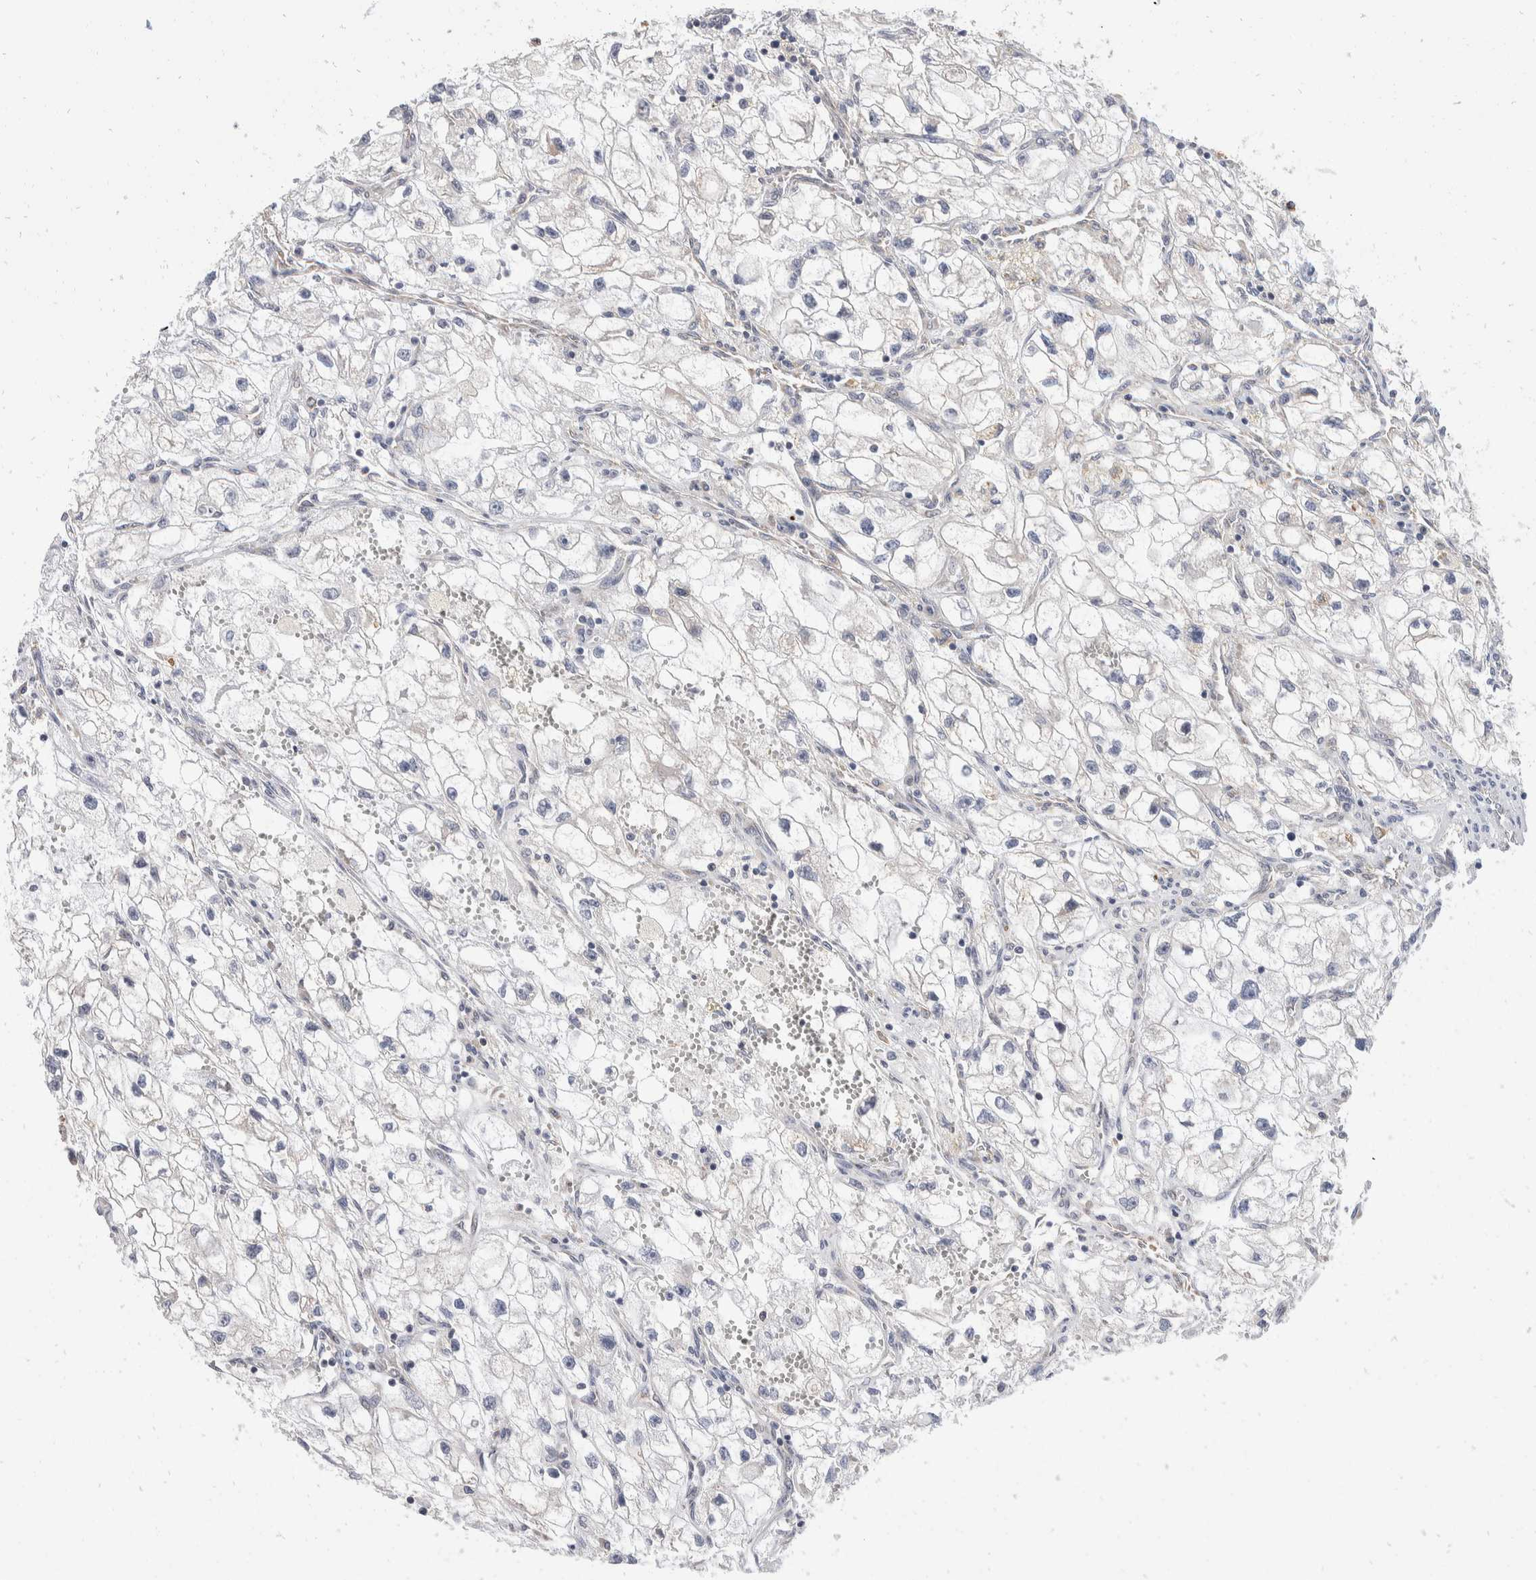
{"staining": {"intensity": "negative", "quantity": "none", "location": "none"}, "tissue": "renal cancer", "cell_type": "Tumor cells", "image_type": "cancer", "snomed": [{"axis": "morphology", "description": "Adenocarcinoma, NOS"}, {"axis": "topography", "description": "Kidney"}], "caption": "This is an immunohistochemistry micrograph of human renal adenocarcinoma. There is no staining in tumor cells.", "gene": "TMEM245", "patient": {"sex": "female", "age": 70}}